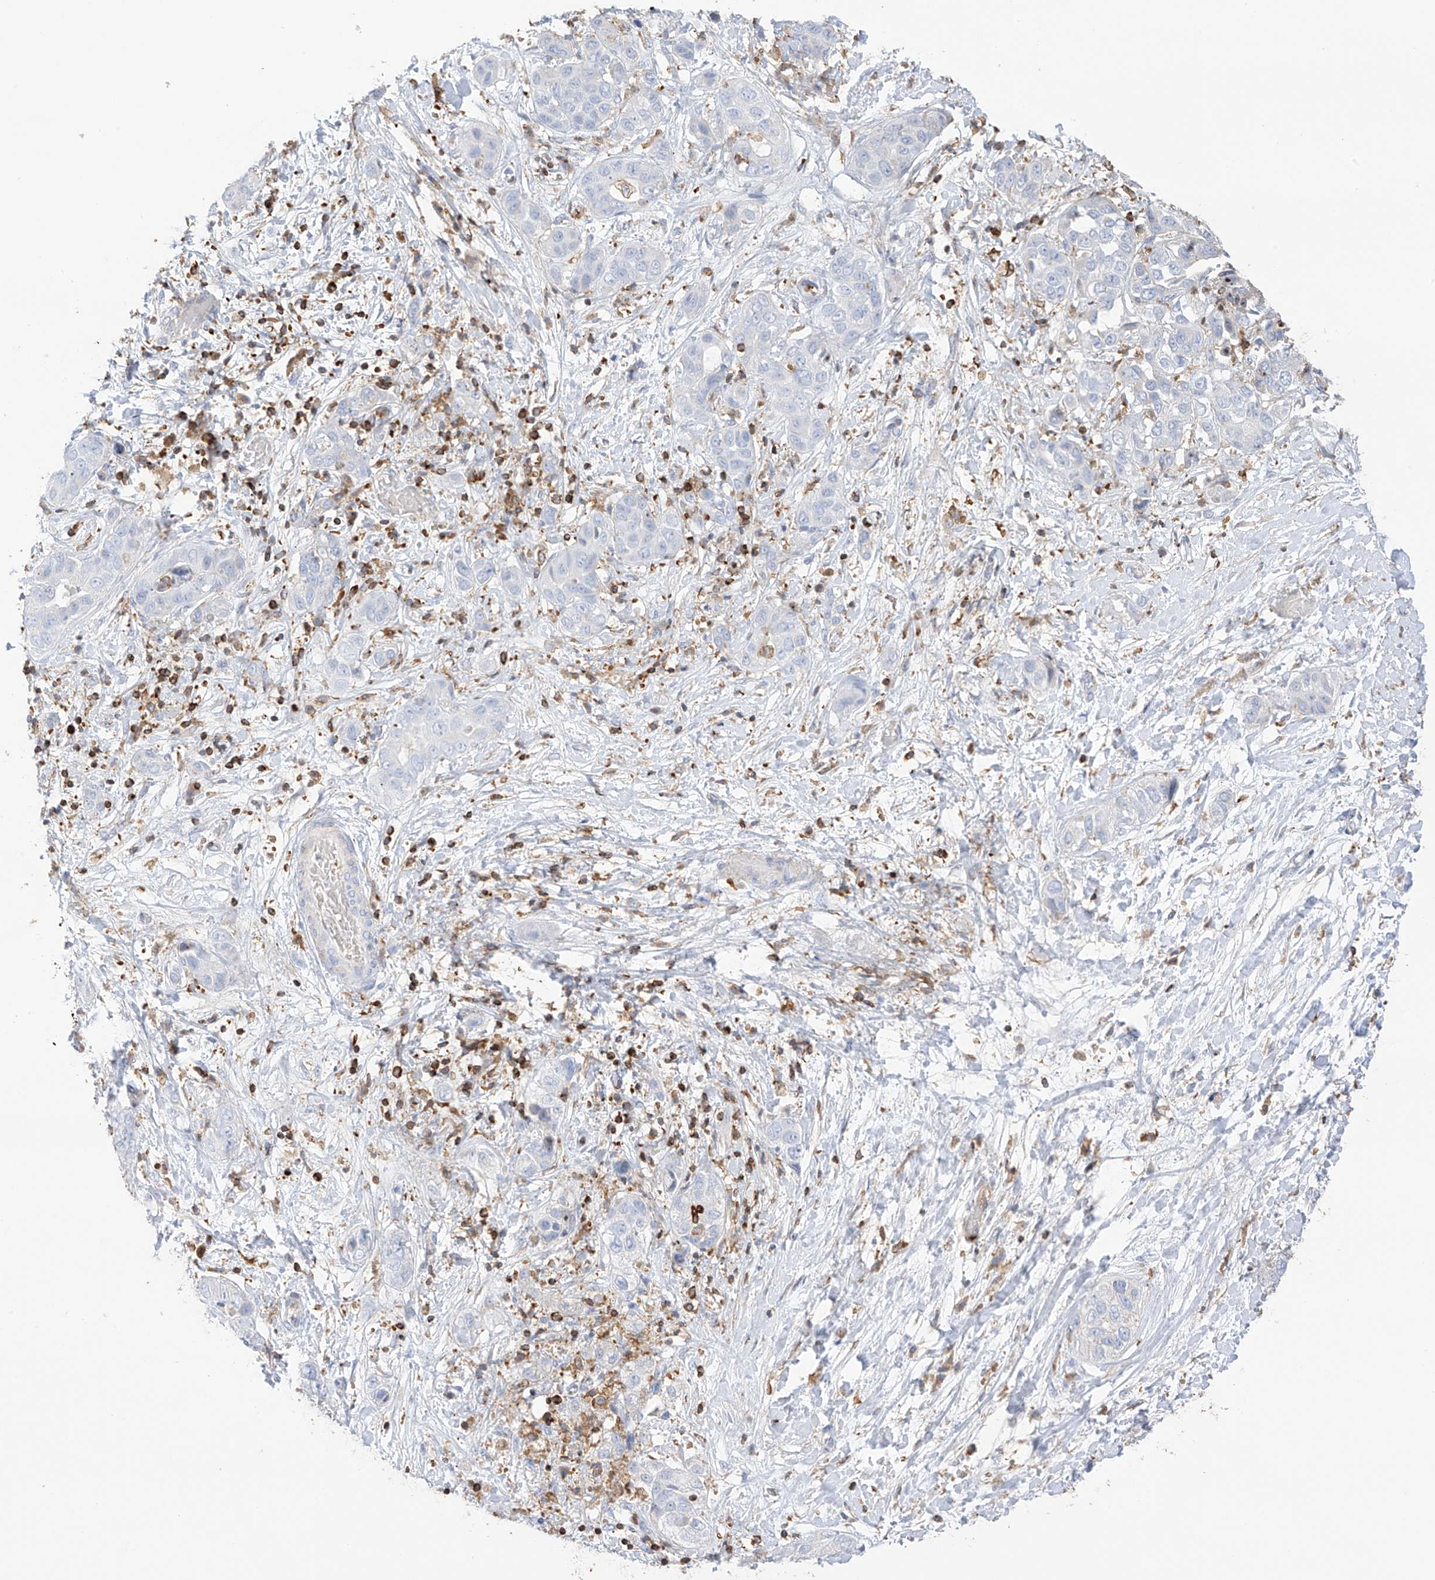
{"staining": {"intensity": "negative", "quantity": "none", "location": "none"}, "tissue": "liver cancer", "cell_type": "Tumor cells", "image_type": "cancer", "snomed": [{"axis": "morphology", "description": "Cholangiocarcinoma"}, {"axis": "topography", "description": "Liver"}], "caption": "IHC of human liver cancer exhibits no positivity in tumor cells.", "gene": "ARHGAP25", "patient": {"sex": "female", "age": 52}}